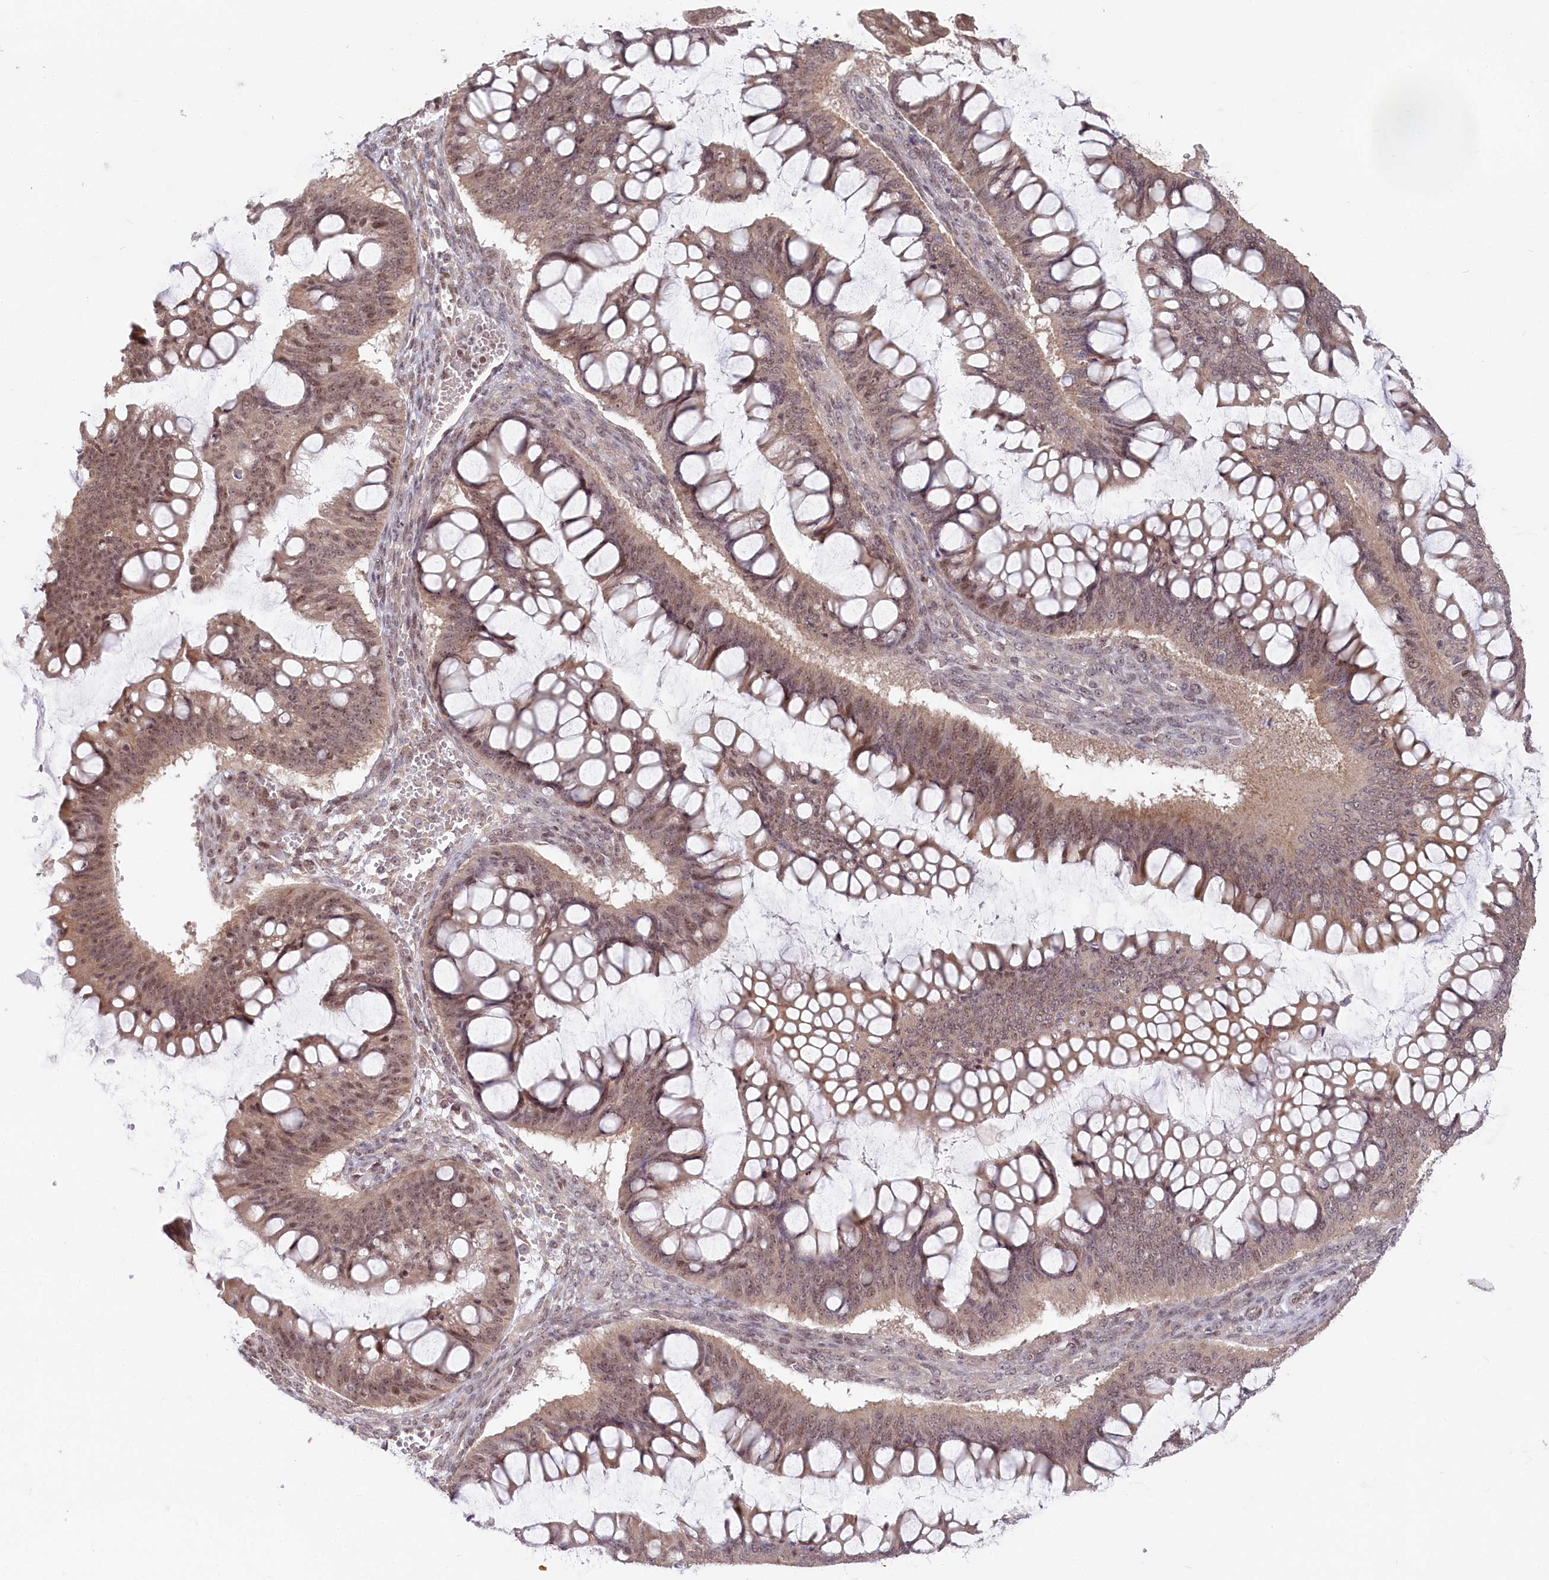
{"staining": {"intensity": "moderate", "quantity": ">75%", "location": "nuclear"}, "tissue": "ovarian cancer", "cell_type": "Tumor cells", "image_type": "cancer", "snomed": [{"axis": "morphology", "description": "Cystadenocarcinoma, mucinous, NOS"}, {"axis": "topography", "description": "Ovary"}], "caption": "Immunohistochemical staining of human ovarian mucinous cystadenocarcinoma exhibits medium levels of moderate nuclear staining in approximately >75% of tumor cells. (brown staining indicates protein expression, while blue staining denotes nuclei).", "gene": "CGGBP1", "patient": {"sex": "female", "age": 73}}